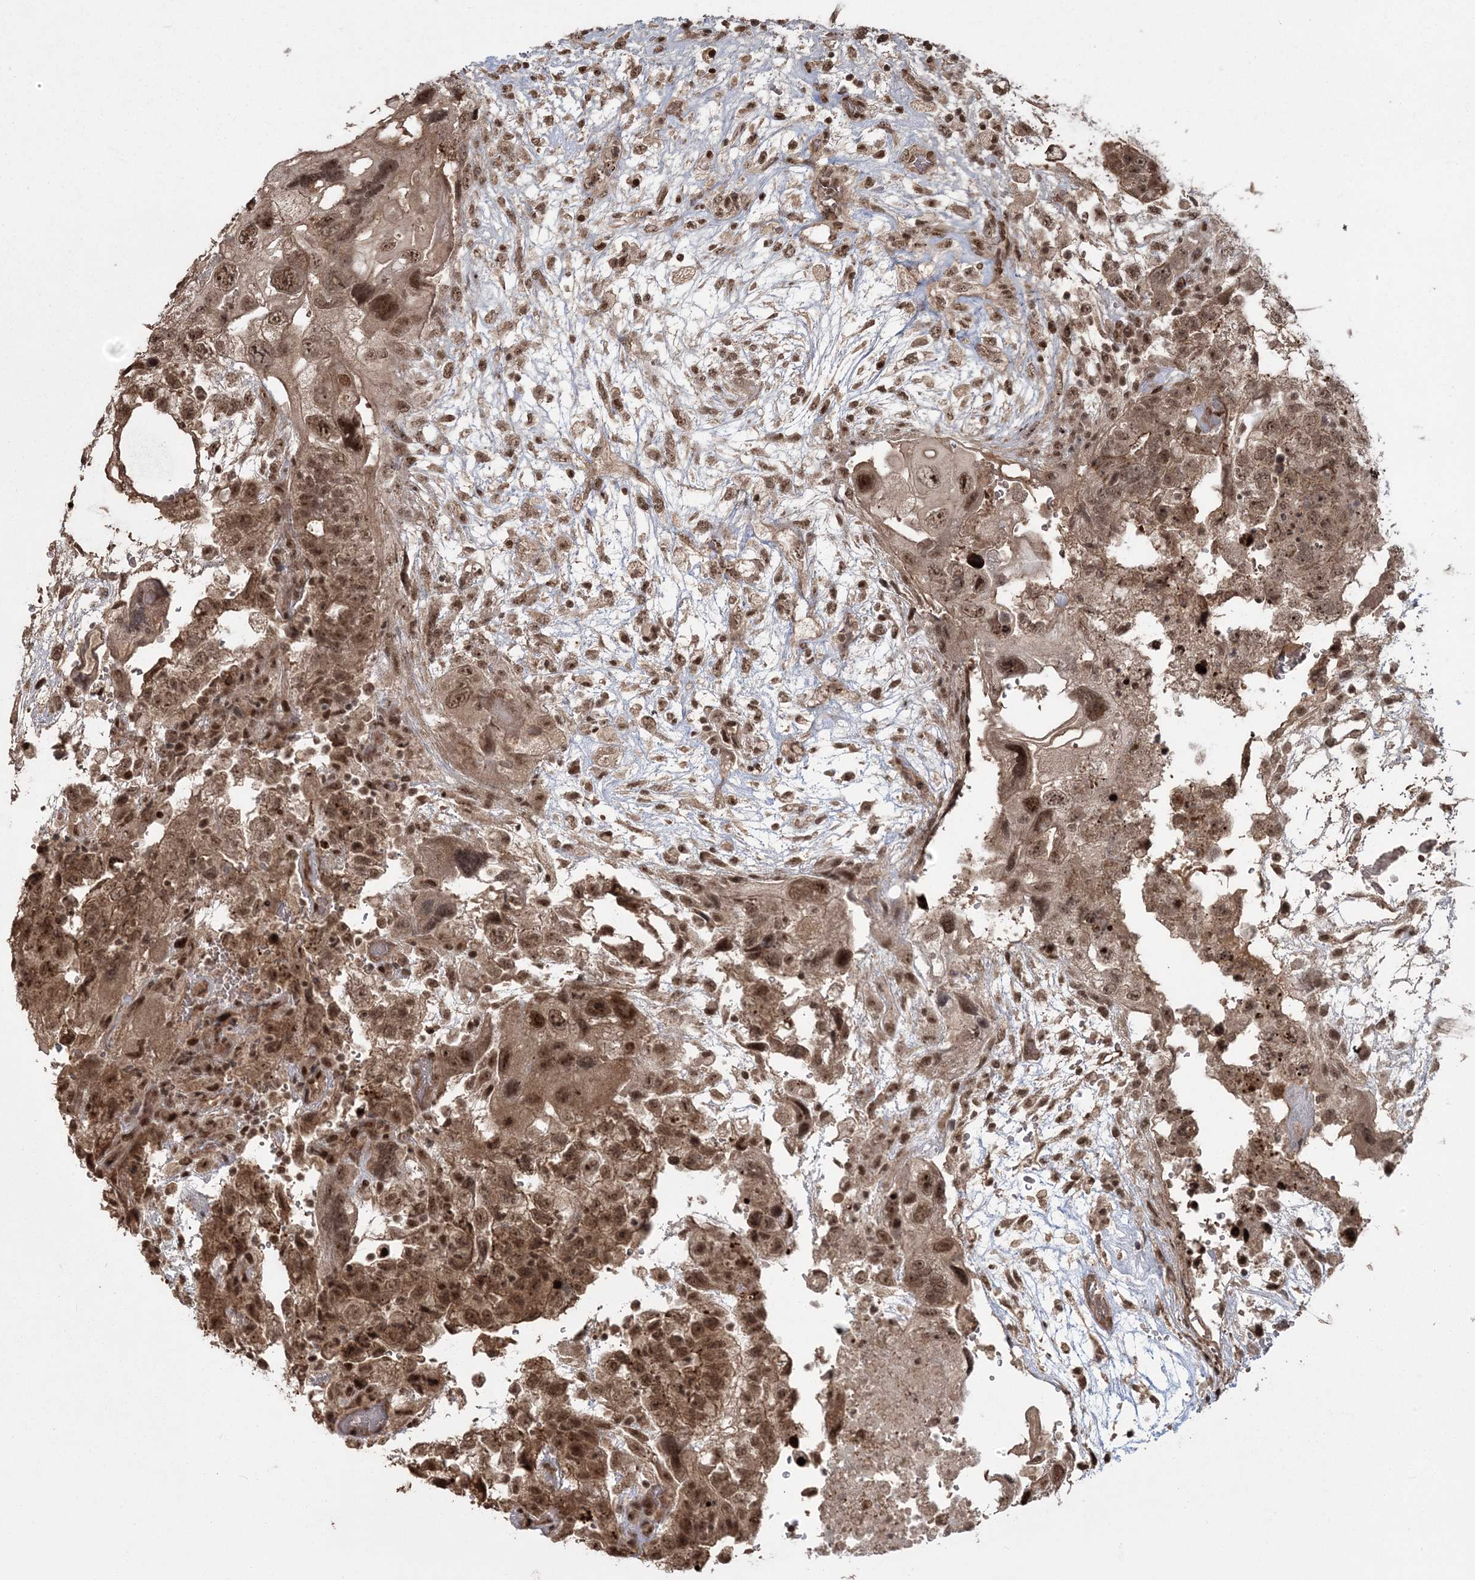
{"staining": {"intensity": "moderate", "quantity": ">75%", "location": "cytoplasmic/membranous,nuclear"}, "tissue": "testis cancer", "cell_type": "Tumor cells", "image_type": "cancer", "snomed": [{"axis": "morphology", "description": "Carcinoma, Embryonal, NOS"}, {"axis": "topography", "description": "Testis"}], "caption": "Immunohistochemistry staining of testis embryonal carcinoma, which displays medium levels of moderate cytoplasmic/membranous and nuclear staining in approximately >75% of tumor cells indicating moderate cytoplasmic/membranous and nuclear protein staining. The staining was performed using DAB (brown) for protein detection and nuclei were counterstained in hematoxylin (blue).", "gene": "EPB41L4A", "patient": {"sex": "male", "age": 36}}